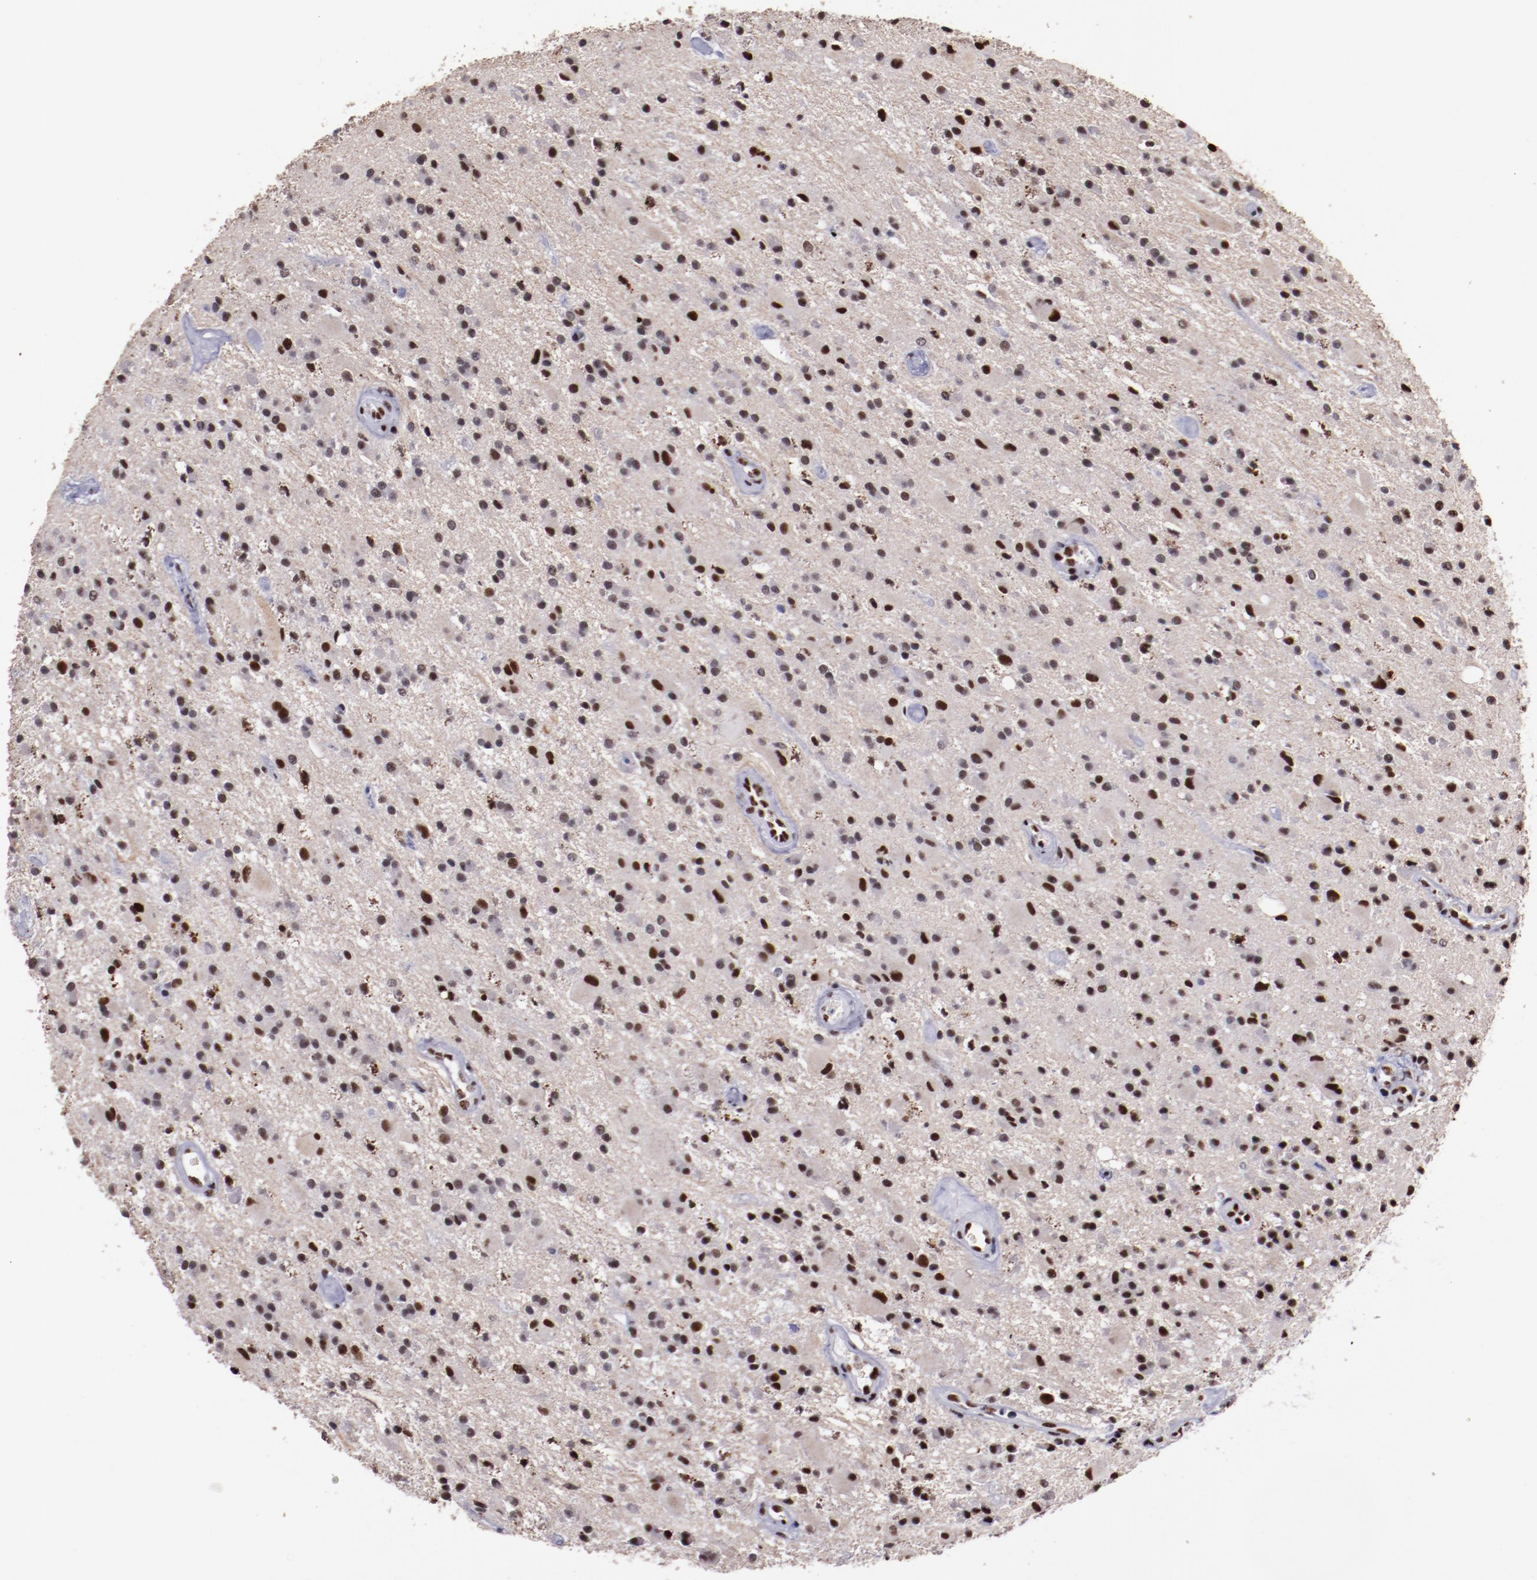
{"staining": {"intensity": "moderate", "quantity": "25%-75%", "location": "nuclear"}, "tissue": "glioma", "cell_type": "Tumor cells", "image_type": "cancer", "snomed": [{"axis": "morphology", "description": "Glioma, malignant, Low grade"}, {"axis": "topography", "description": "Brain"}], "caption": "Immunohistochemistry (IHC) micrograph of human malignant low-grade glioma stained for a protein (brown), which displays medium levels of moderate nuclear expression in approximately 25%-75% of tumor cells.", "gene": "PPP4R3A", "patient": {"sex": "male", "age": 58}}